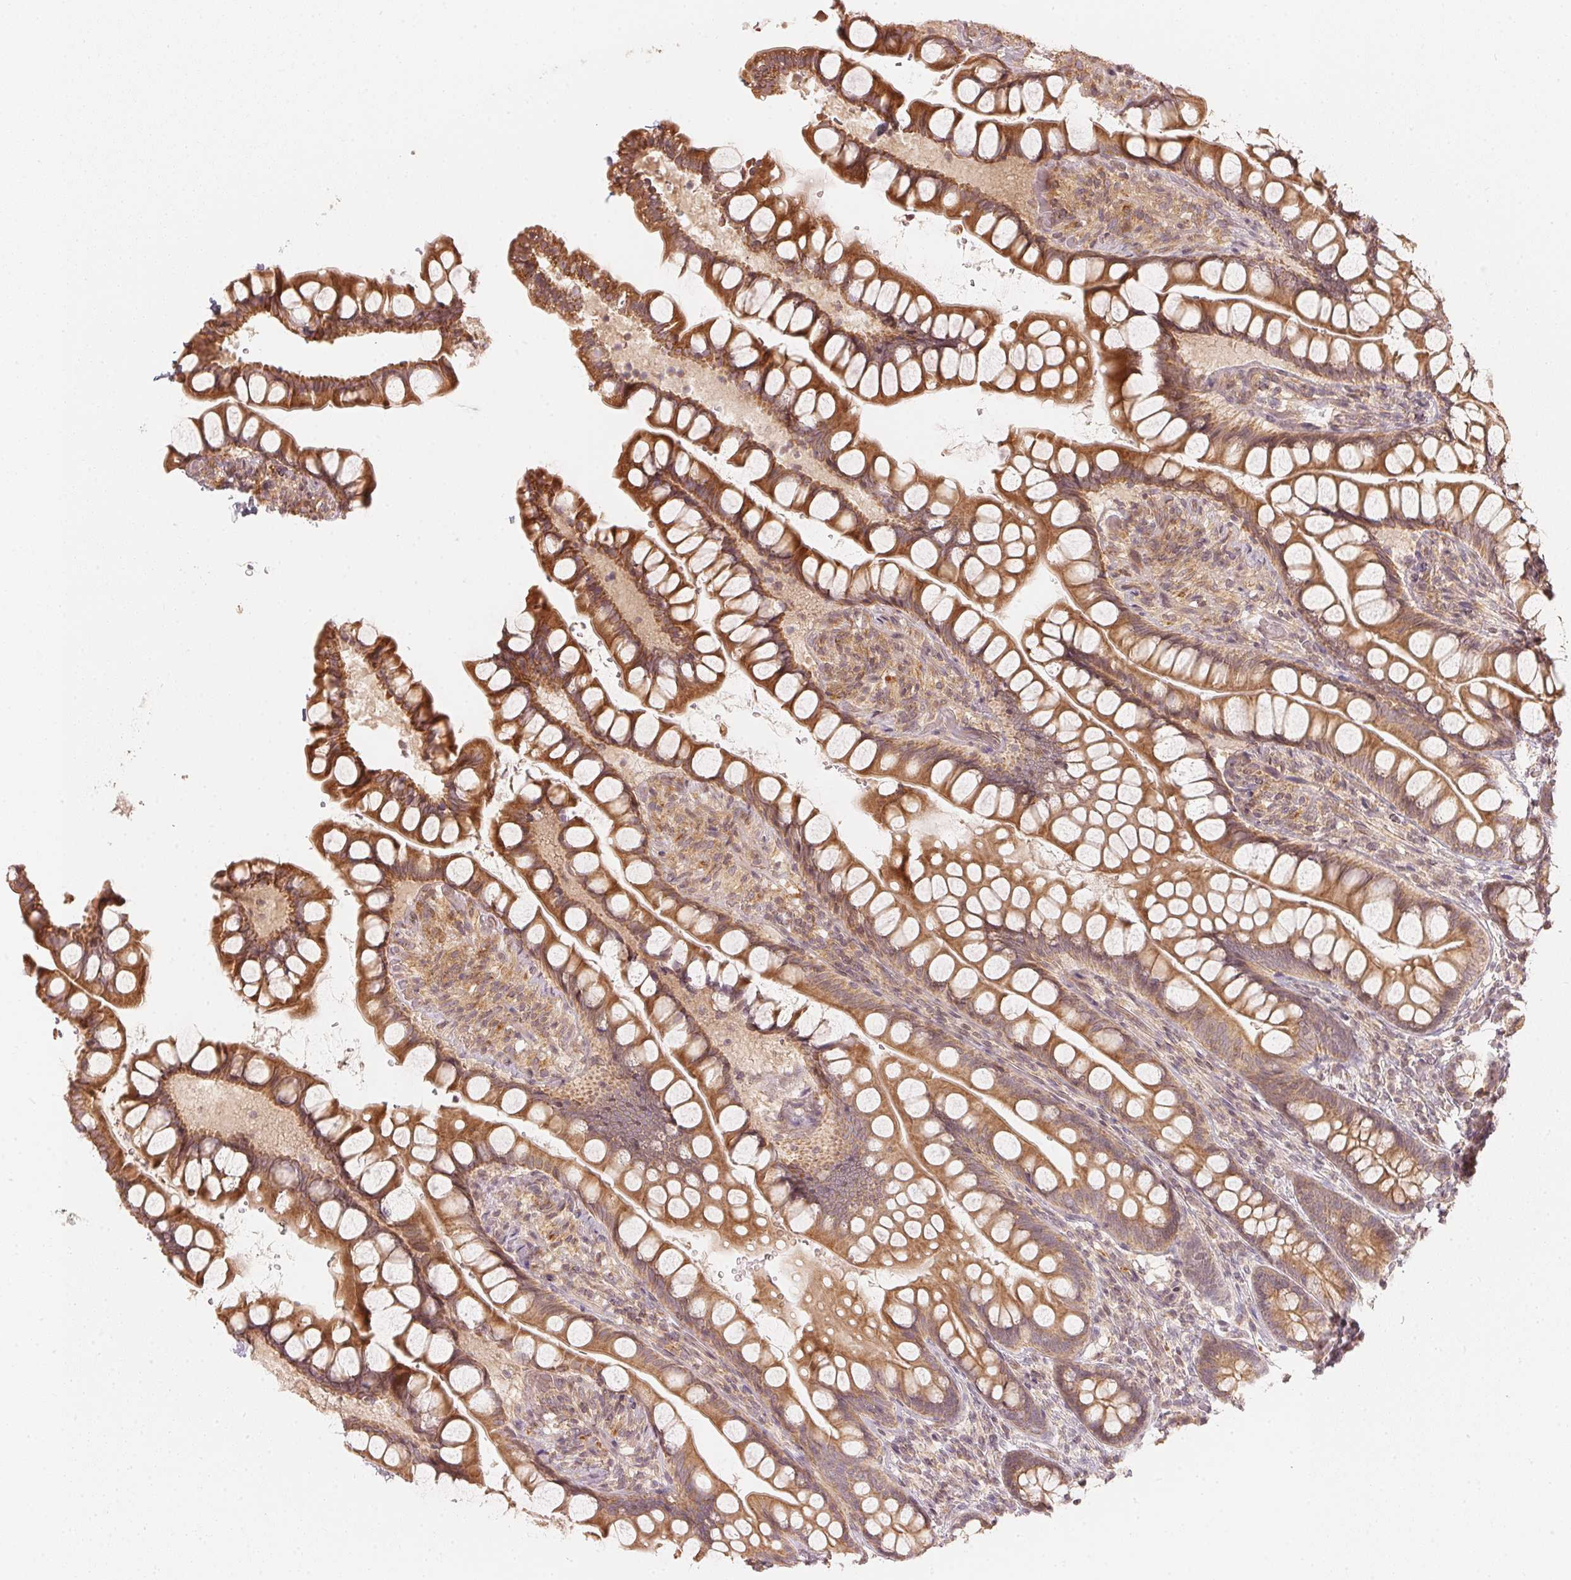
{"staining": {"intensity": "strong", "quantity": ">75%", "location": "cytoplasmic/membranous"}, "tissue": "small intestine", "cell_type": "Glandular cells", "image_type": "normal", "snomed": [{"axis": "morphology", "description": "Normal tissue, NOS"}, {"axis": "topography", "description": "Small intestine"}], "caption": "A histopathology image of human small intestine stained for a protein demonstrates strong cytoplasmic/membranous brown staining in glandular cells. (IHC, brightfield microscopy, high magnification).", "gene": "WDR54", "patient": {"sex": "male", "age": 70}}